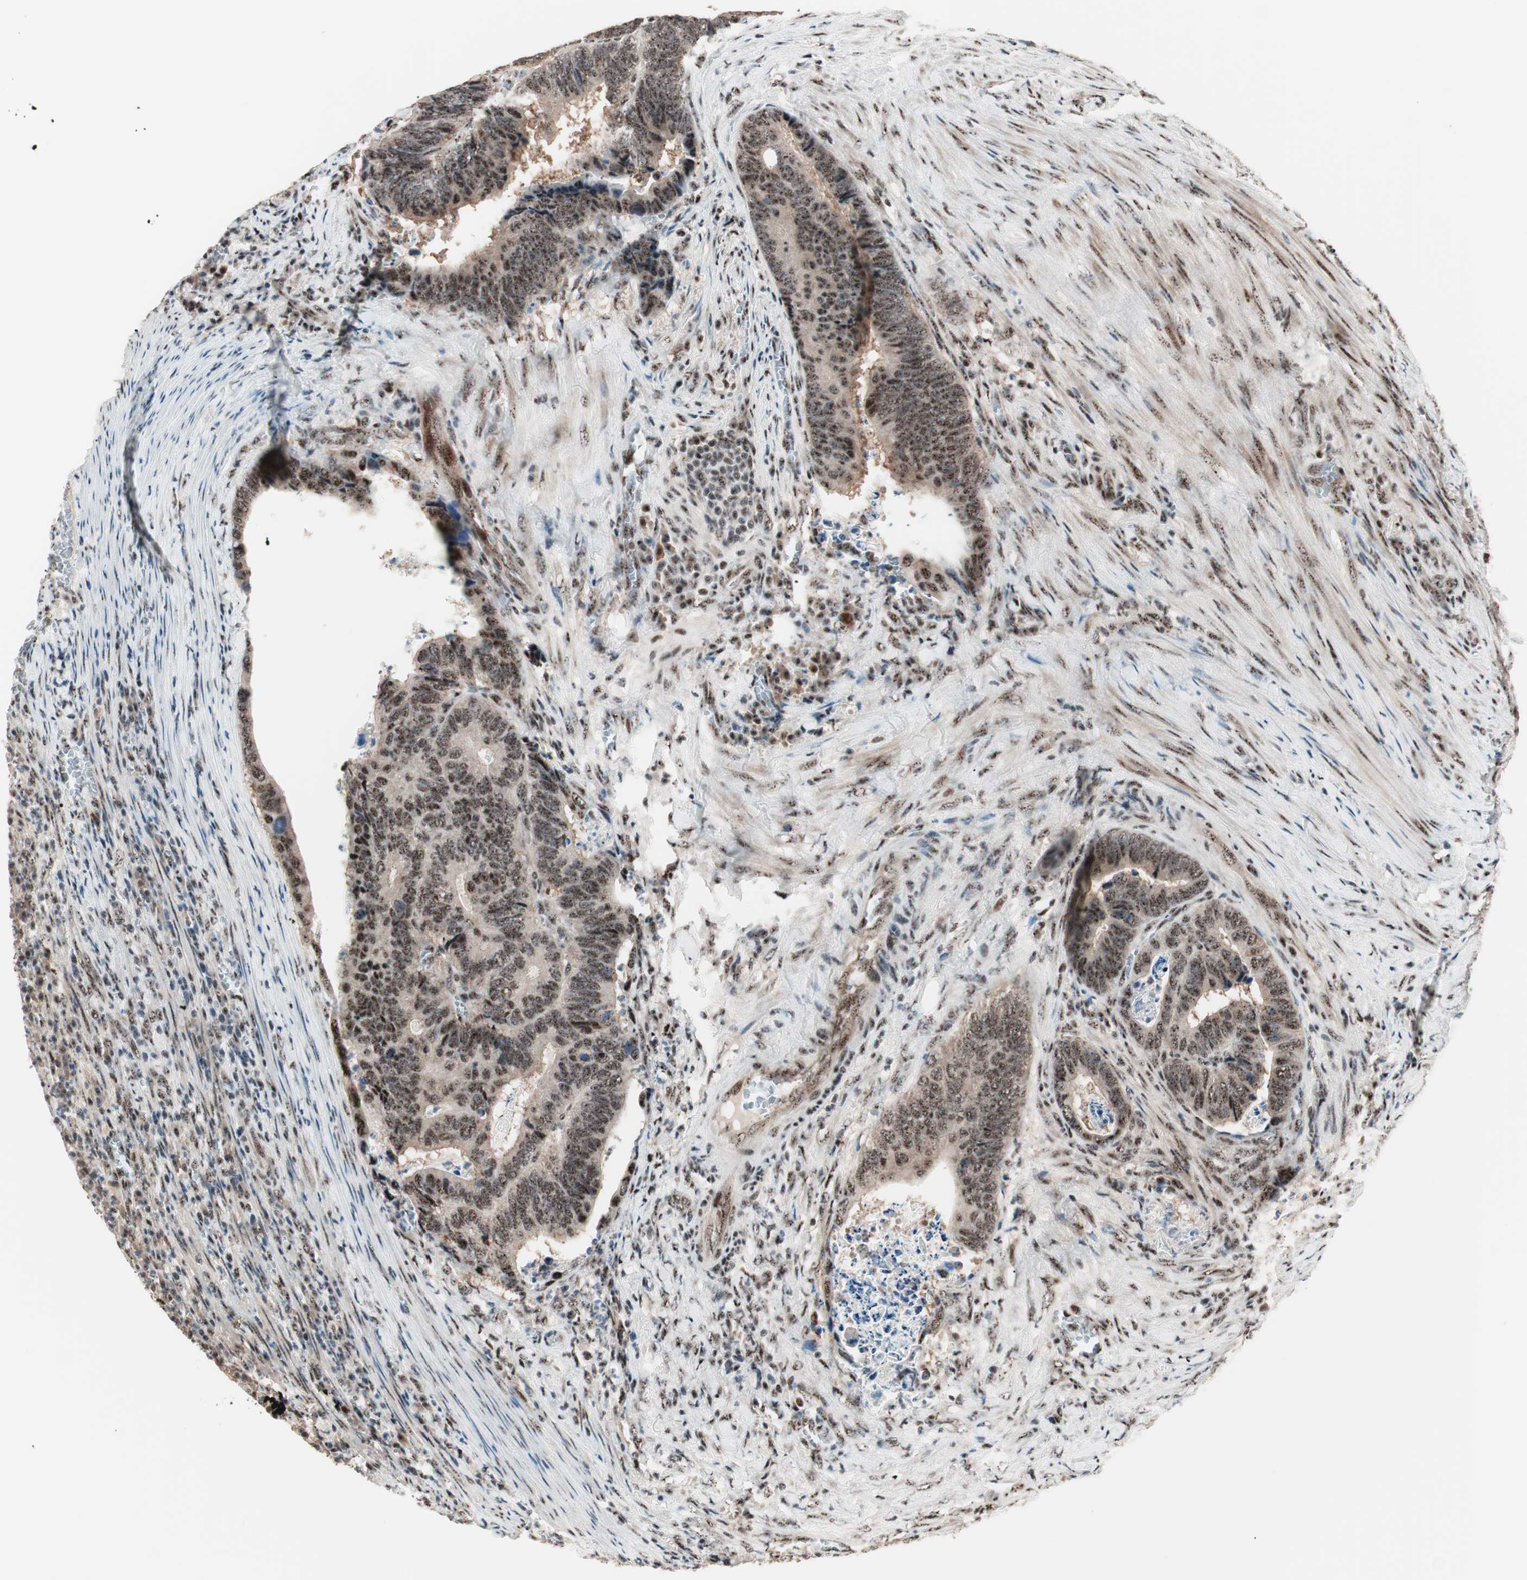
{"staining": {"intensity": "moderate", "quantity": ">75%", "location": "cytoplasmic/membranous,nuclear"}, "tissue": "colorectal cancer", "cell_type": "Tumor cells", "image_type": "cancer", "snomed": [{"axis": "morphology", "description": "Adenocarcinoma, NOS"}, {"axis": "topography", "description": "Colon"}], "caption": "The histopathology image displays a brown stain indicating the presence of a protein in the cytoplasmic/membranous and nuclear of tumor cells in adenocarcinoma (colorectal).", "gene": "NR5A2", "patient": {"sex": "male", "age": 72}}